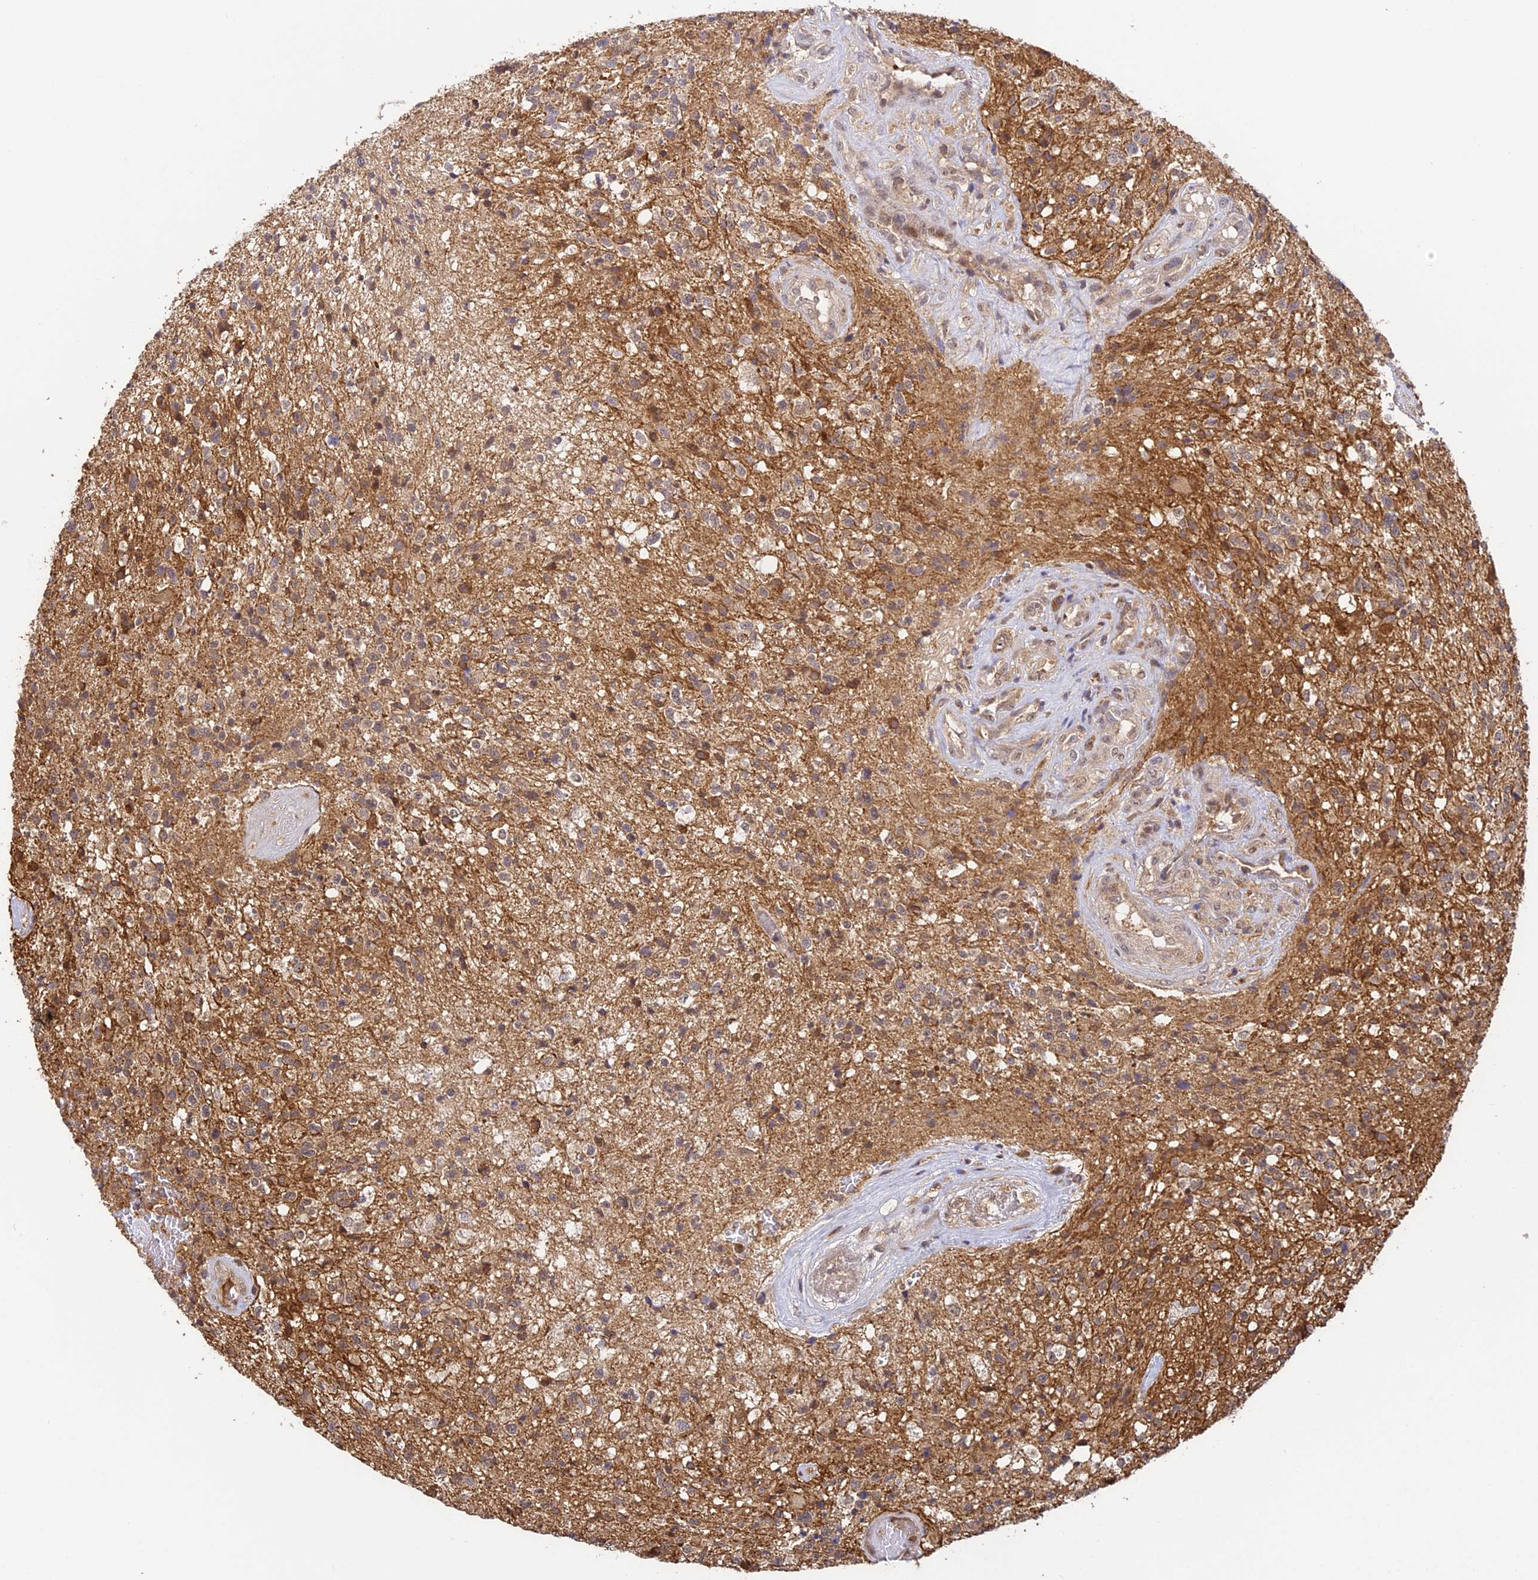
{"staining": {"intensity": "weak", "quantity": ">75%", "location": "cytoplasmic/membranous"}, "tissue": "glioma", "cell_type": "Tumor cells", "image_type": "cancer", "snomed": [{"axis": "morphology", "description": "Glioma, malignant, High grade"}, {"axis": "topography", "description": "Brain"}], "caption": "A micrograph of human malignant glioma (high-grade) stained for a protein displays weak cytoplasmic/membranous brown staining in tumor cells.", "gene": "ZNF443", "patient": {"sex": "male", "age": 56}}